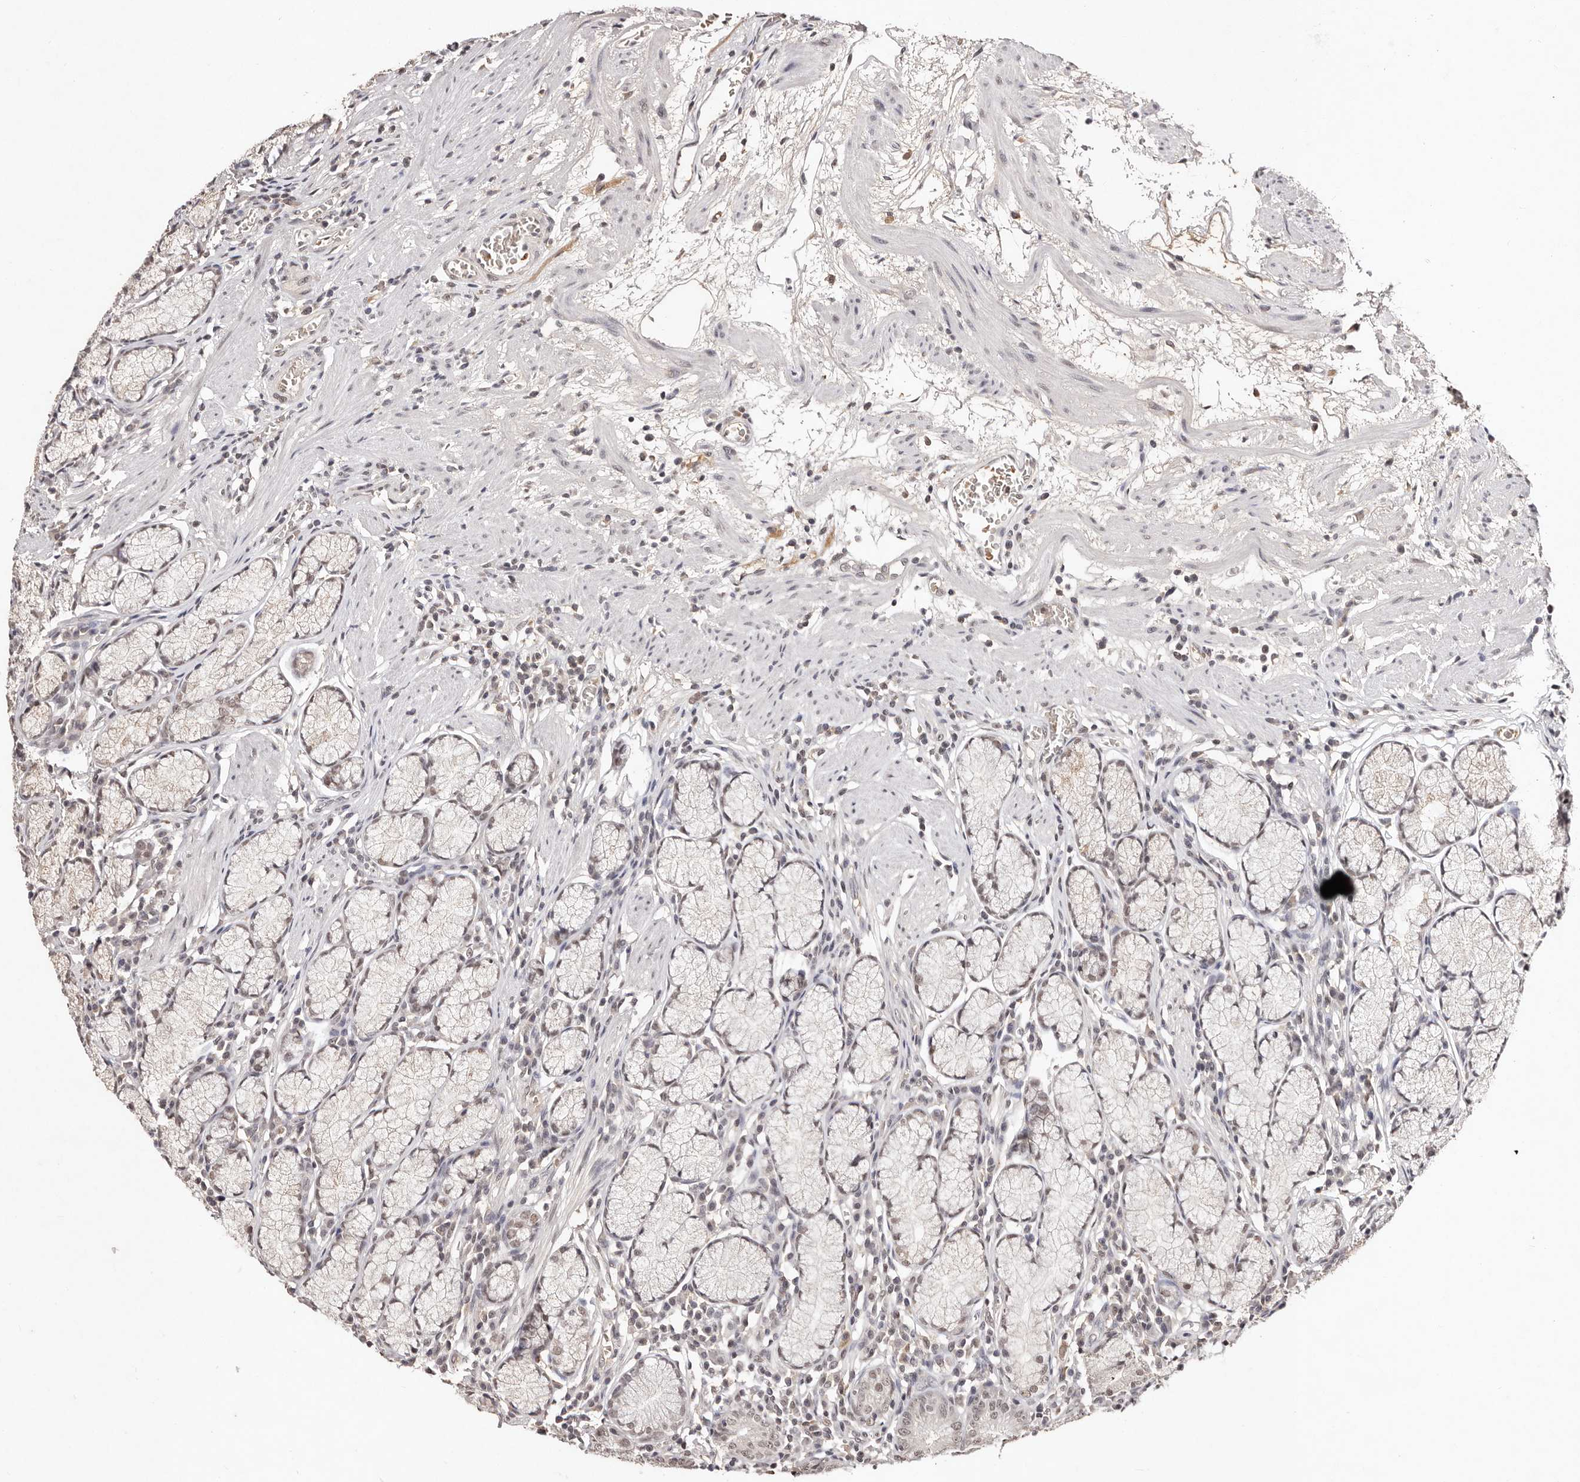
{"staining": {"intensity": "moderate", "quantity": "25%-75%", "location": "nuclear"}, "tissue": "stomach", "cell_type": "Glandular cells", "image_type": "normal", "snomed": [{"axis": "morphology", "description": "Normal tissue, NOS"}, {"axis": "topography", "description": "Stomach"}], "caption": "Protein analysis of benign stomach shows moderate nuclear expression in approximately 25%-75% of glandular cells.", "gene": "BICRAL", "patient": {"sex": "male", "age": 55}}